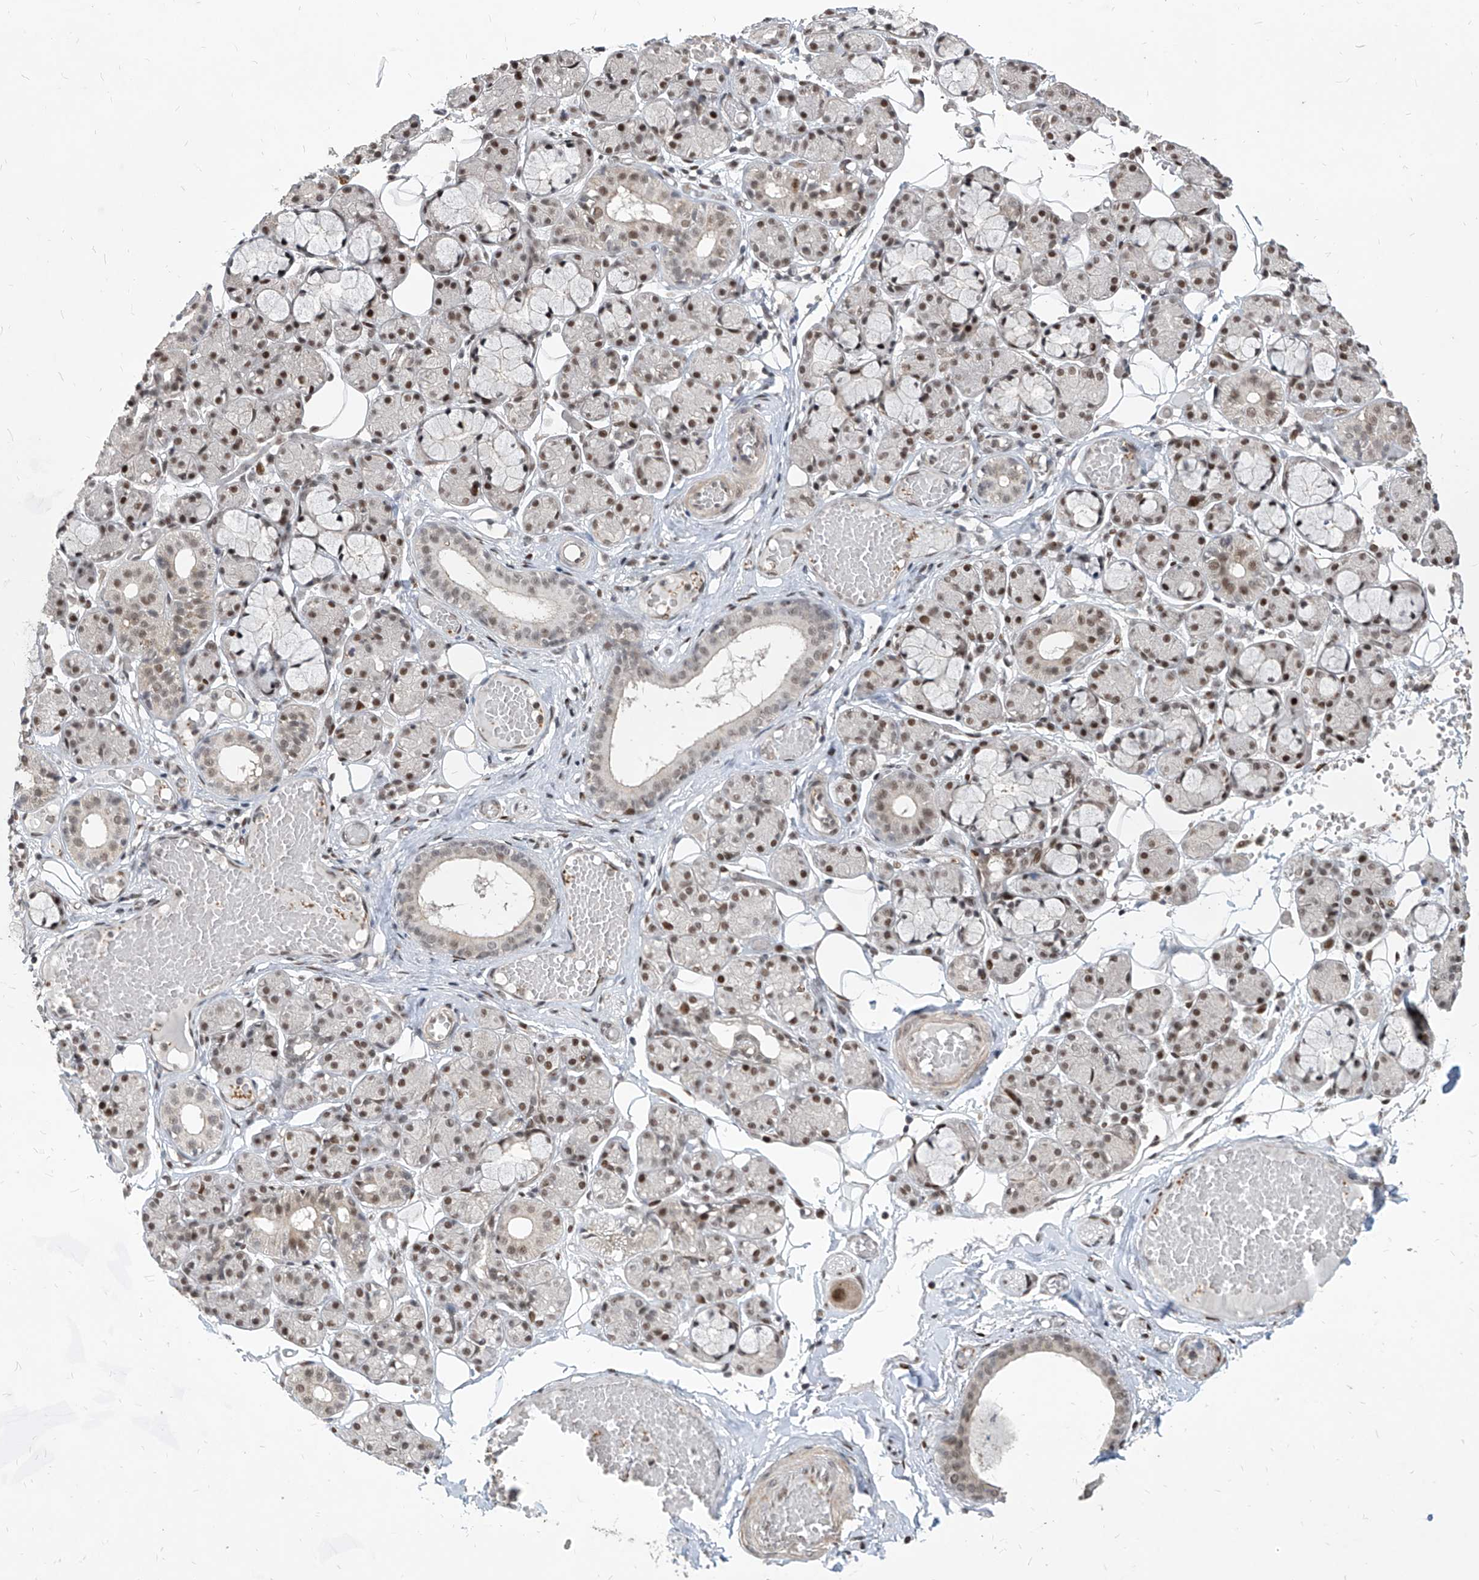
{"staining": {"intensity": "moderate", "quantity": "25%-75%", "location": "nuclear"}, "tissue": "salivary gland", "cell_type": "Glandular cells", "image_type": "normal", "snomed": [{"axis": "morphology", "description": "Normal tissue, NOS"}, {"axis": "topography", "description": "Salivary gland"}], "caption": "The immunohistochemical stain labels moderate nuclear expression in glandular cells of benign salivary gland. Using DAB (3,3'-diaminobenzidine) (brown) and hematoxylin (blue) stains, captured at high magnification using brightfield microscopy.", "gene": "IRF2", "patient": {"sex": "male", "age": 63}}